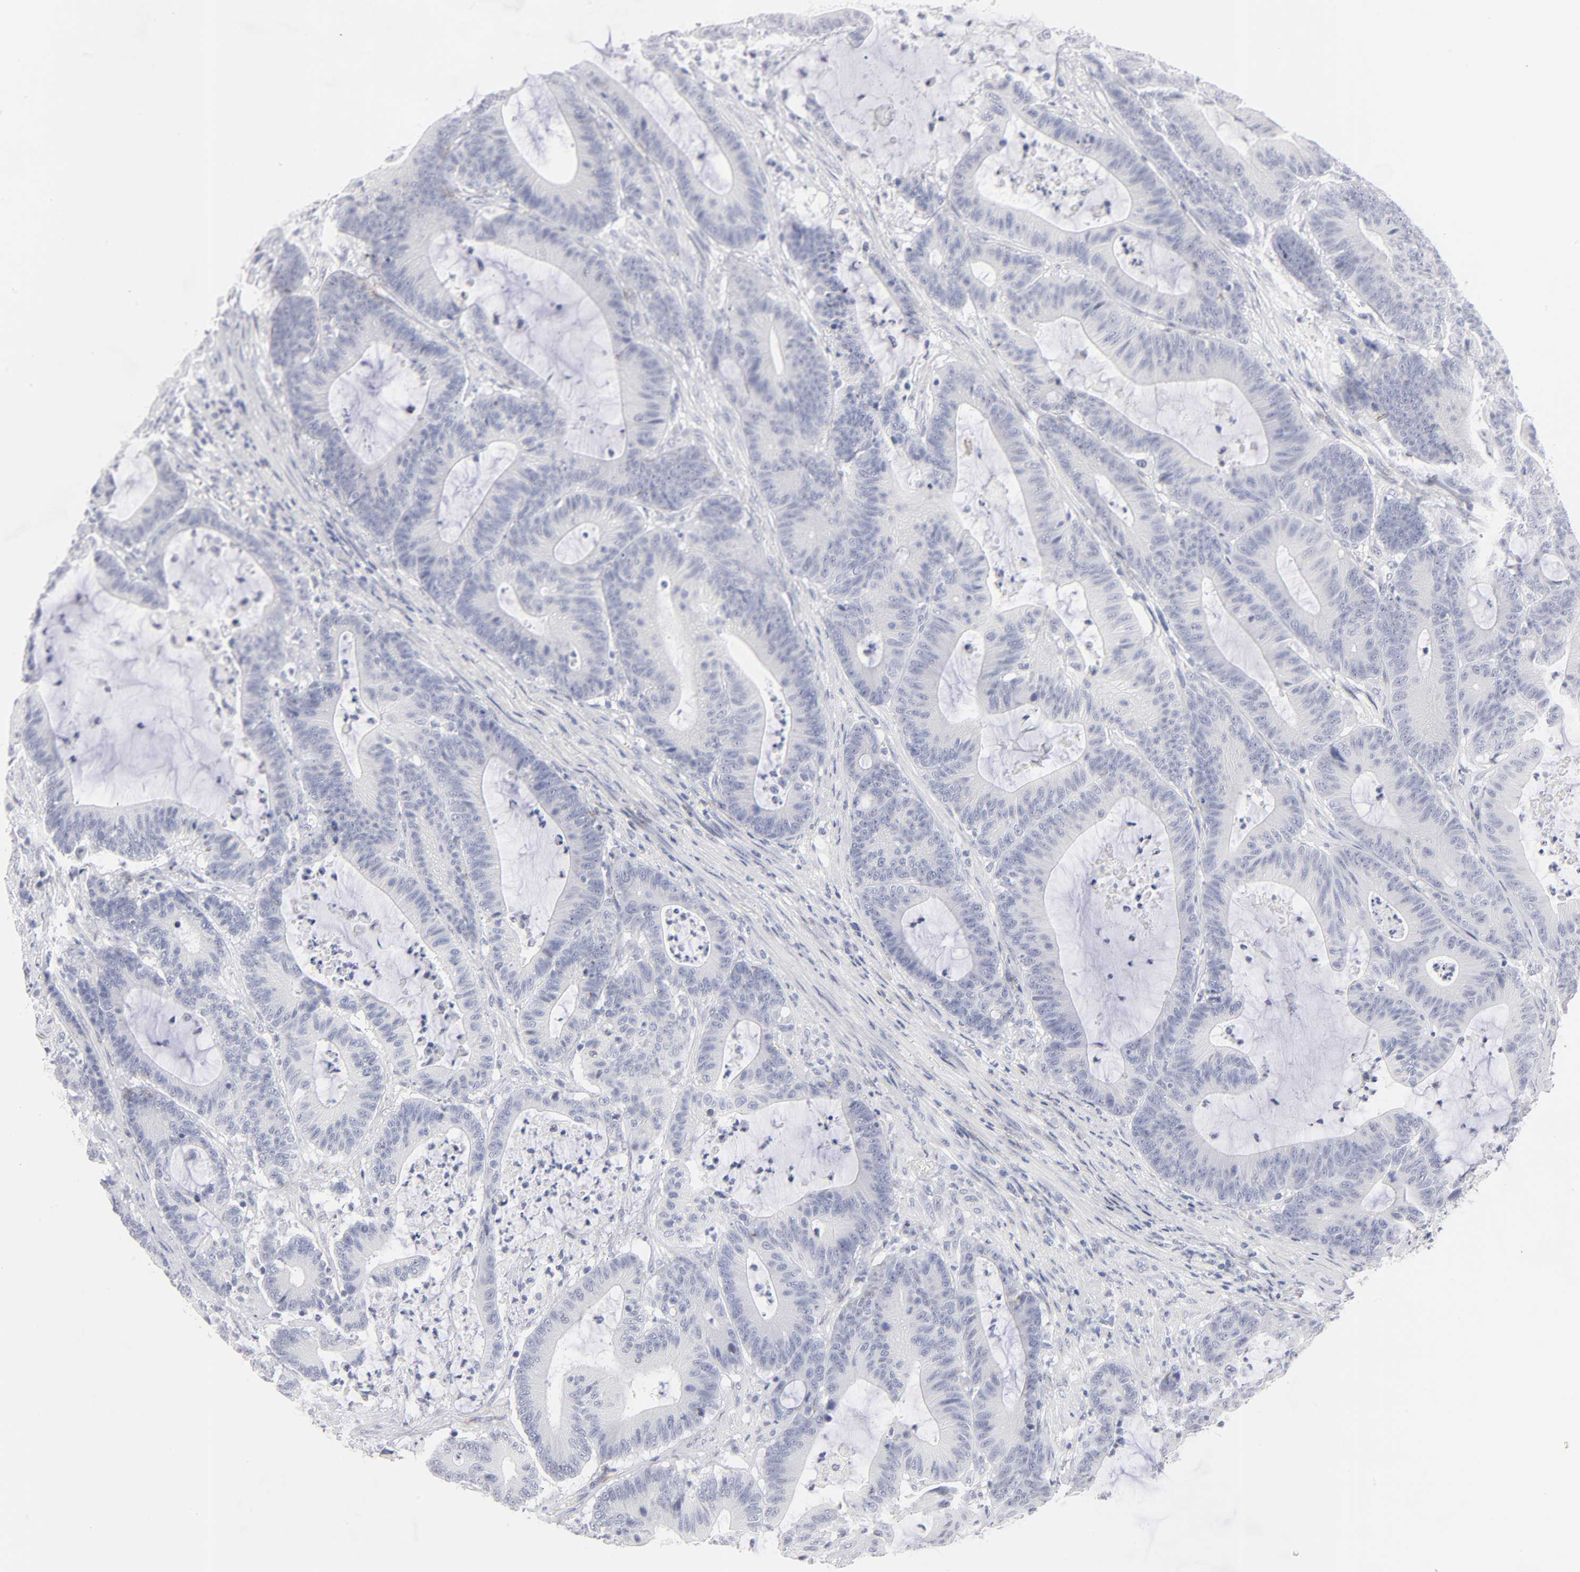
{"staining": {"intensity": "negative", "quantity": "none", "location": "none"}, "tissue": "colorectal cancer", "cell_type": "Tumor cells", "image_type": "cancer", "snomed": [{"axis": "morphology", "description": "Adenocarcinoma, NOS"}, {"axis": "topography", "description": "Colon"}], "caption": "IHC image of neoplastic tissue: human colorectal cancer stained with DAB displays no significant protein staining in tumor cells. Brightfield microscopy of immunohistochemistry stained with DAB (brown) and hematoxylin (blue), captured at high magnification.", "gene": "KHNYN", "patient": {"sex": "female", "age": 84}}